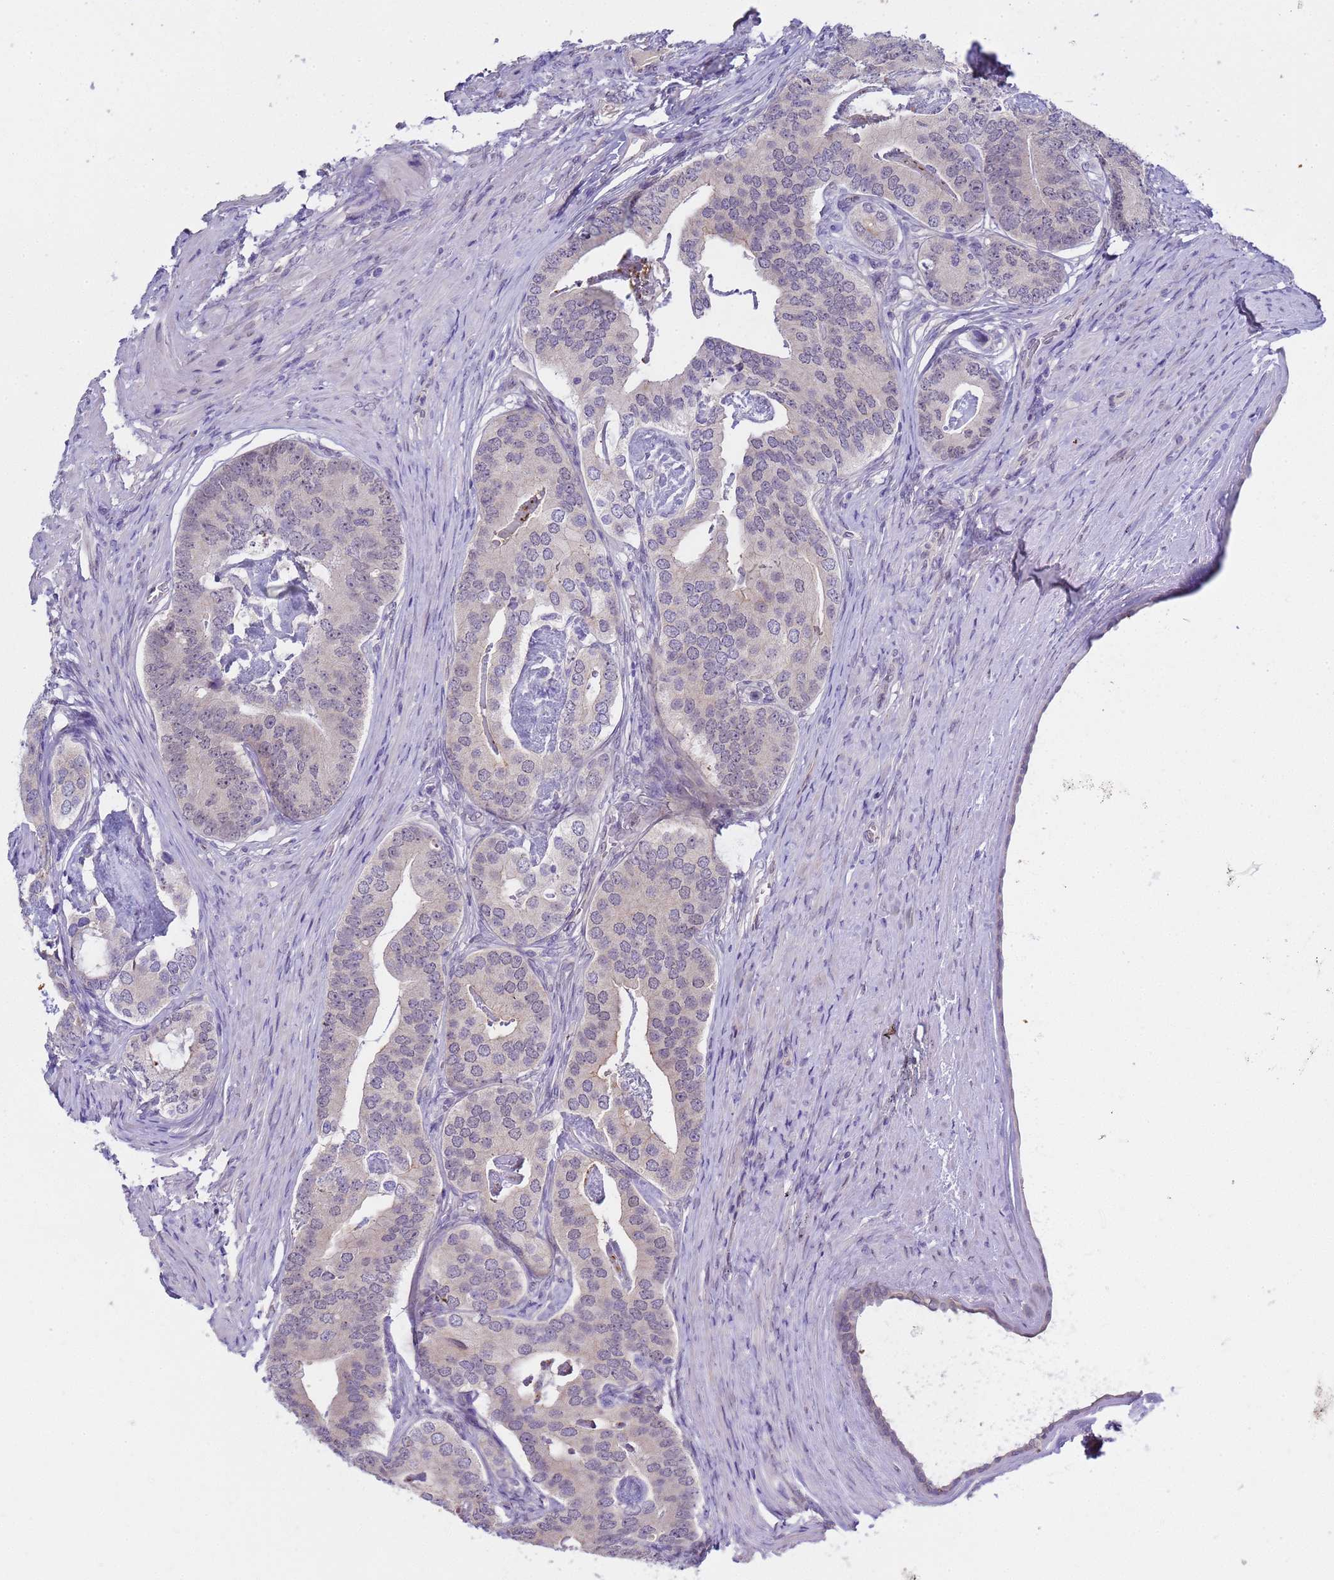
{"staining": {"intensity": "negative", "quantity": "none", "location": "none"}, "tissue": "prostate cancer", "cell_type": "Tumor cells", "image_type": "cancer", "snomed": [{"axis": "morphology", "description": "Adenocarcinoma, Low grade"}, {"axis": "topography", "description": "Prostate"}], "caption": "DAB immunohistochemical staining of human adenocarcinoma (low-grade) (prostate) displays no significant expression in tumor cells.", "gene": "TRMT10A", "patient": {"sex": "male", "age": 71}}